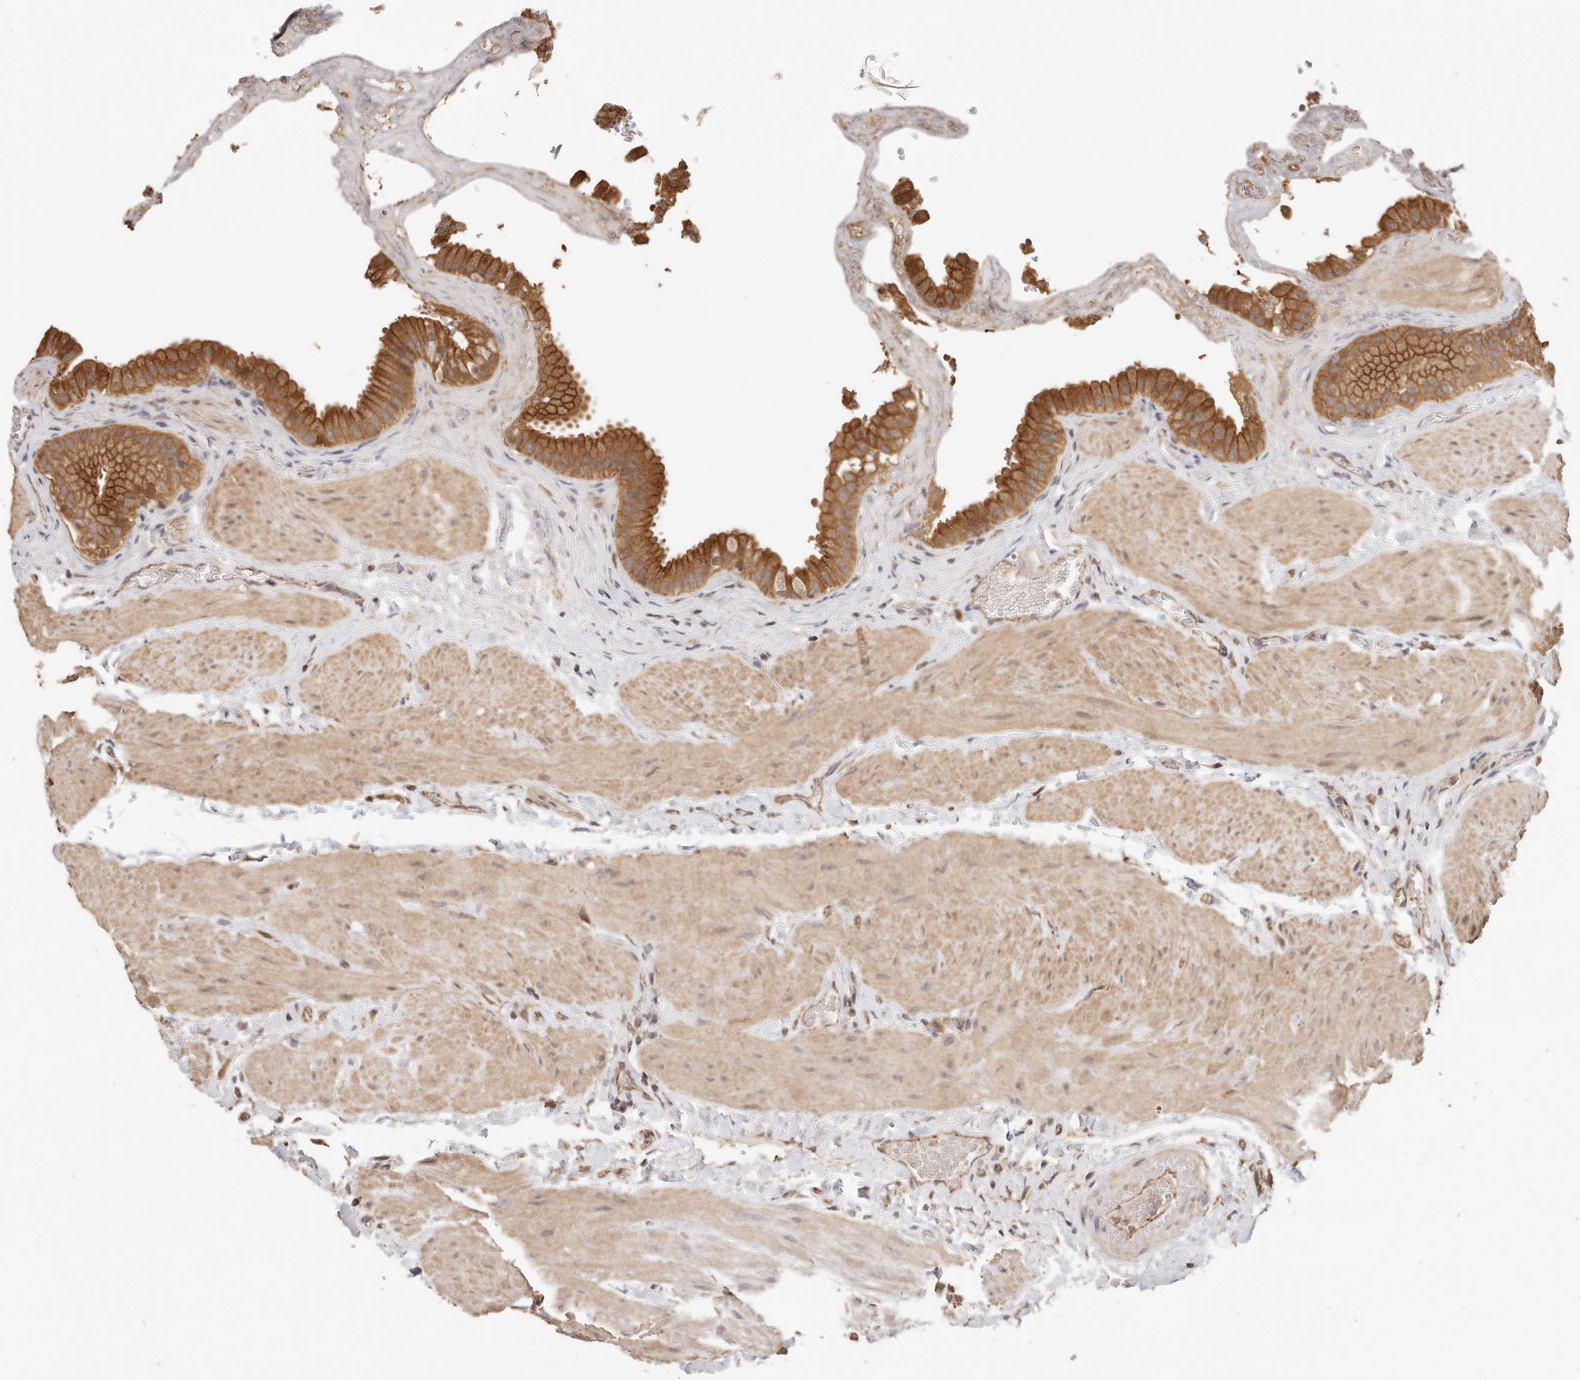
{"staining": {"intensity": "strong", "quantity": ">75%", "location": "cytoplasmic/membranous"}, "tissue": "gallbladder", "cell_type": "Glandular cells", "image_type": "normal", "snomed": [{"axis": "morphology", "description": "Normal tissue, NOS"}, {"axis": "topography", "description": "Gallbladder"}], "caption": "Protein staining displays strong cytoplasmic/membranous positivity in about >75% of glandular cells in normal gallbladder.", "gene": "AFDN", "patient": {"sex": "male", "age": 55}}